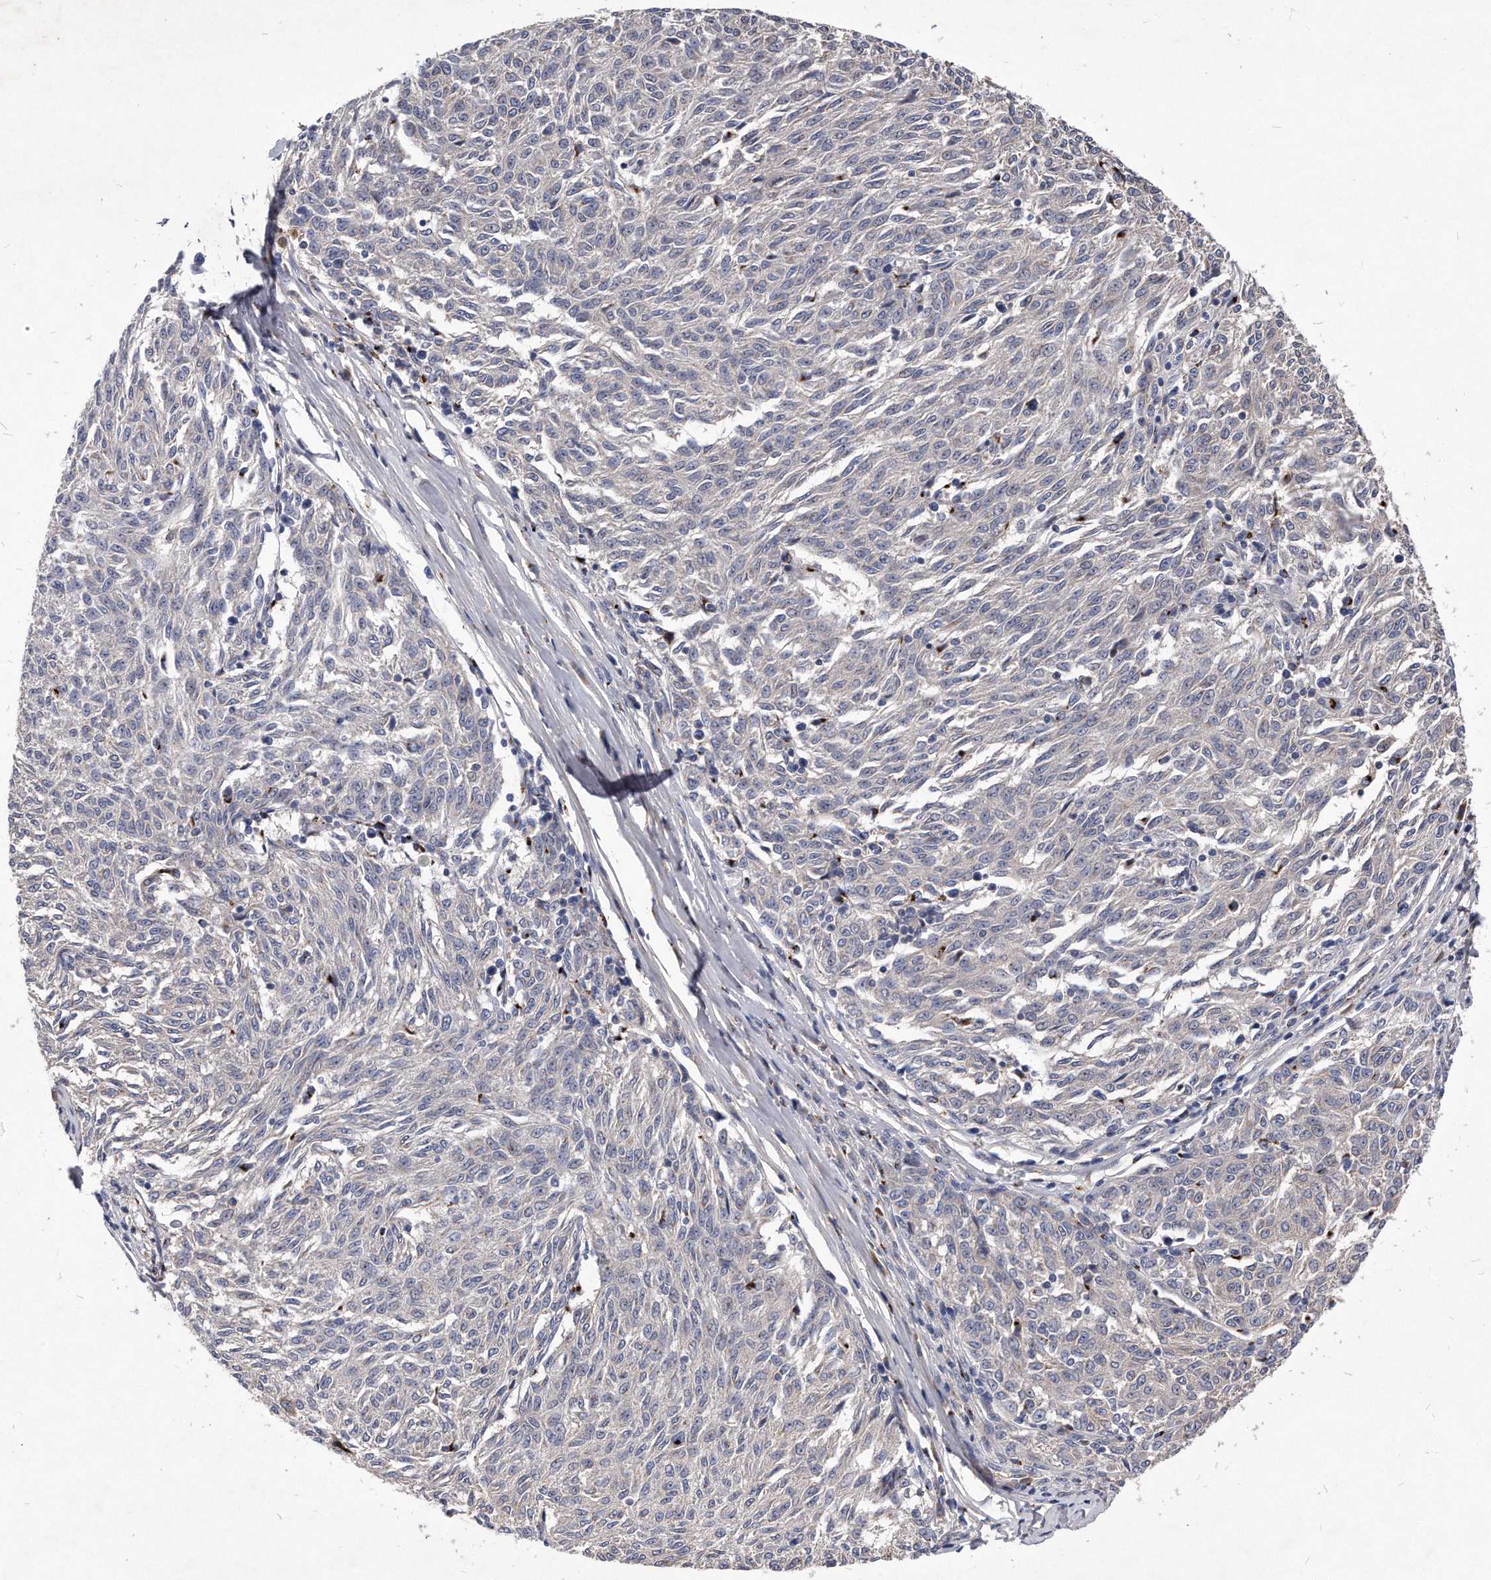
{"staining": {"intensity": "negative", "quantity": "none", "location": "none"}, "tissue": "melanoma", "cell_type": "Tumor cells", "image_type": "cancer", "snomed": [{"axis": "morphology", "description": "Malignant melanoma, NOS"}, {"axis": "topography", "description": "Skin"}], "caption": "The immunohistochemistry micrograph has no significant positivity in tumor cells of malignant melanoma tissue.", "gene": "MGAT4A", "patient": {"sex": "female", "age": 72}}